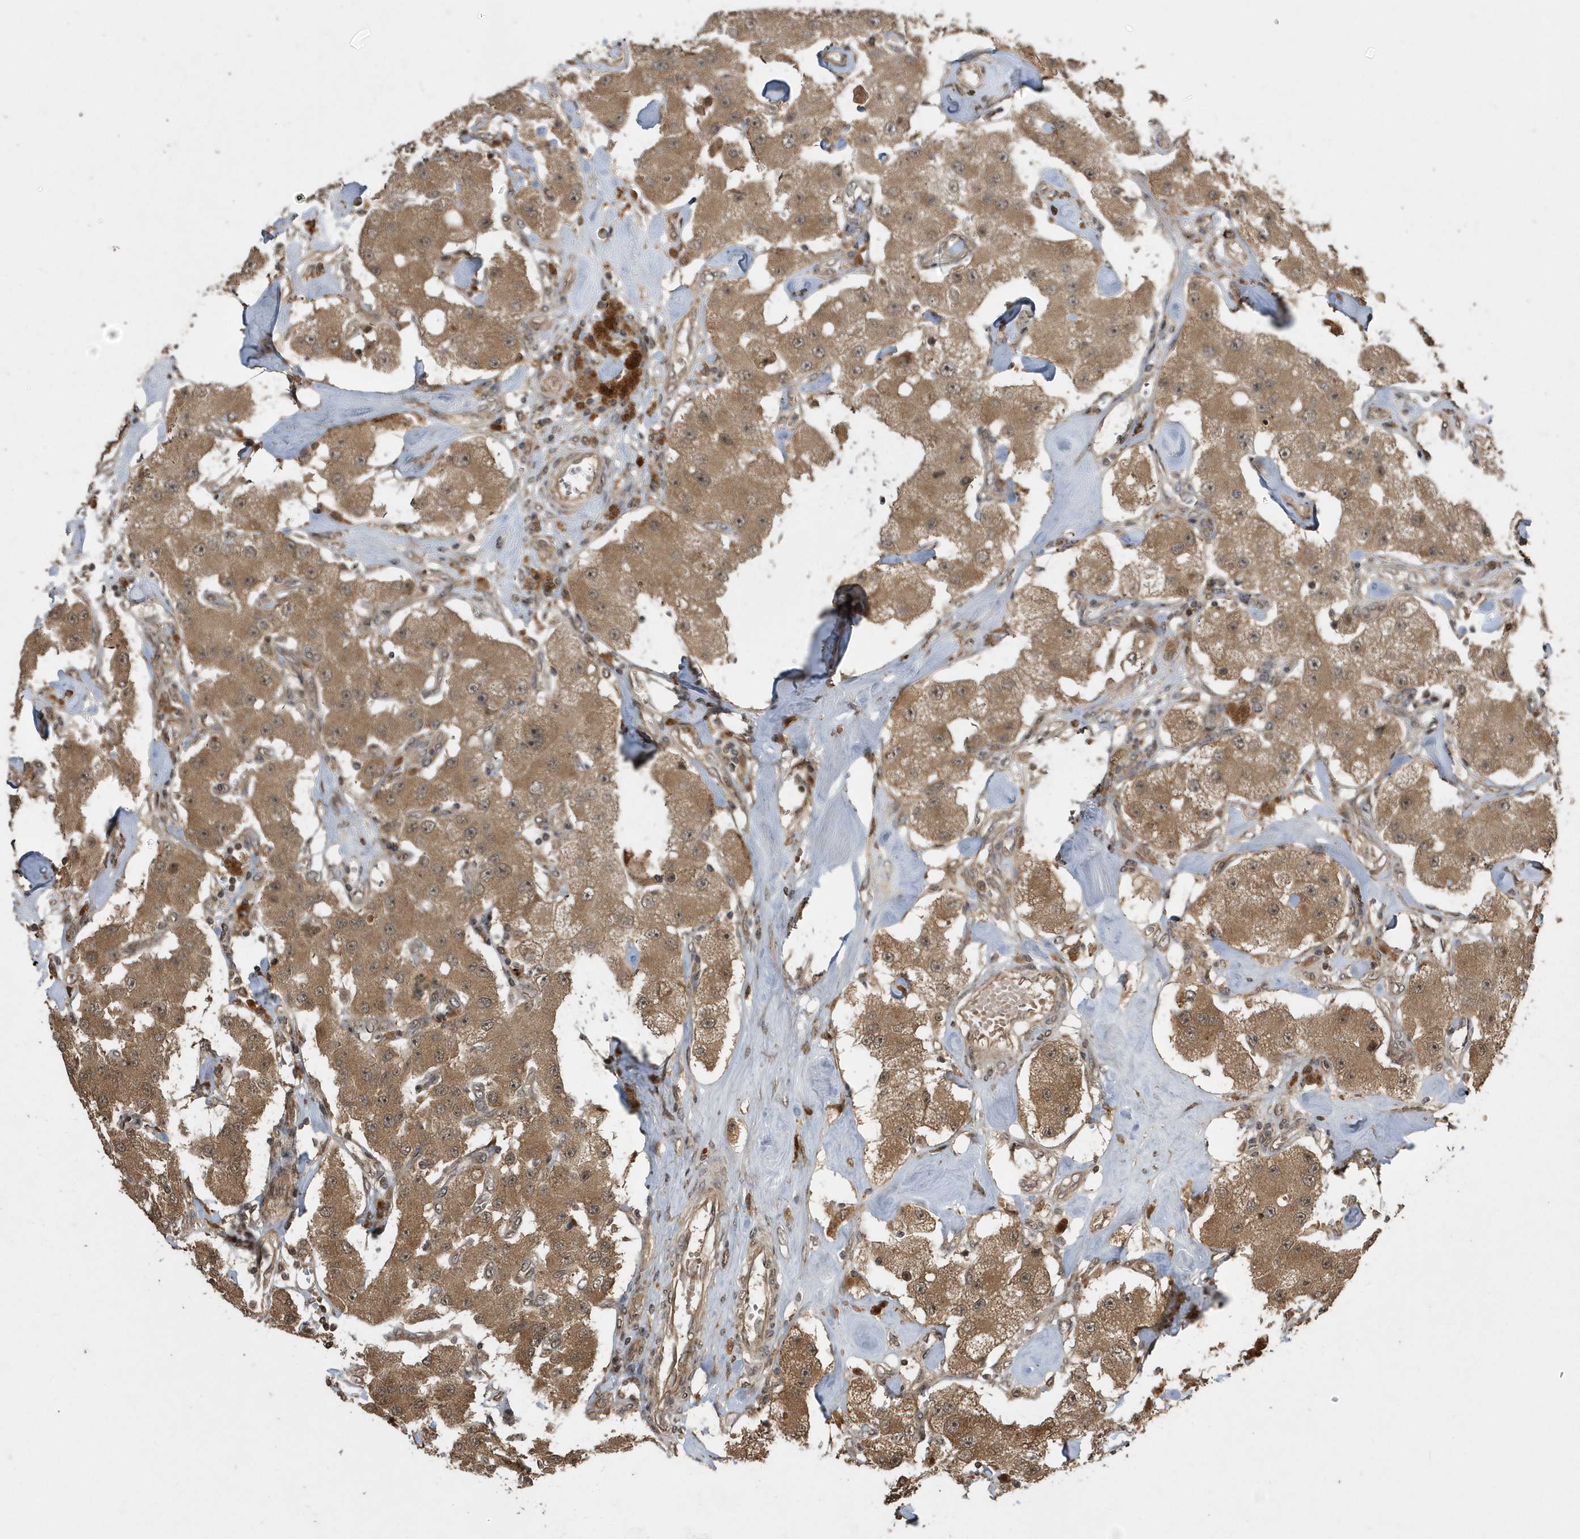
{"staining": {"intensity": "moderate", "quantity": ">75%", "location": "cytoplasmic/membranous"}, "tissue": "carcinoid", "cell_type": "Tumor cells", "image_type": "cancer", "snomed": [{"axis": "morphology", "description": "Carcinoid, malignant, NOS"}, {"axis": "topography", "description": "Pancreas"}], "caption": "Immunohistochemical staining of carcinoid exhibits medium levels of moderate cytoplasmic/membranous protein staining in approximately >75% of tumor cells.", "gene": "WASHC5", "patient": {"sex": "male", "age": 41}}